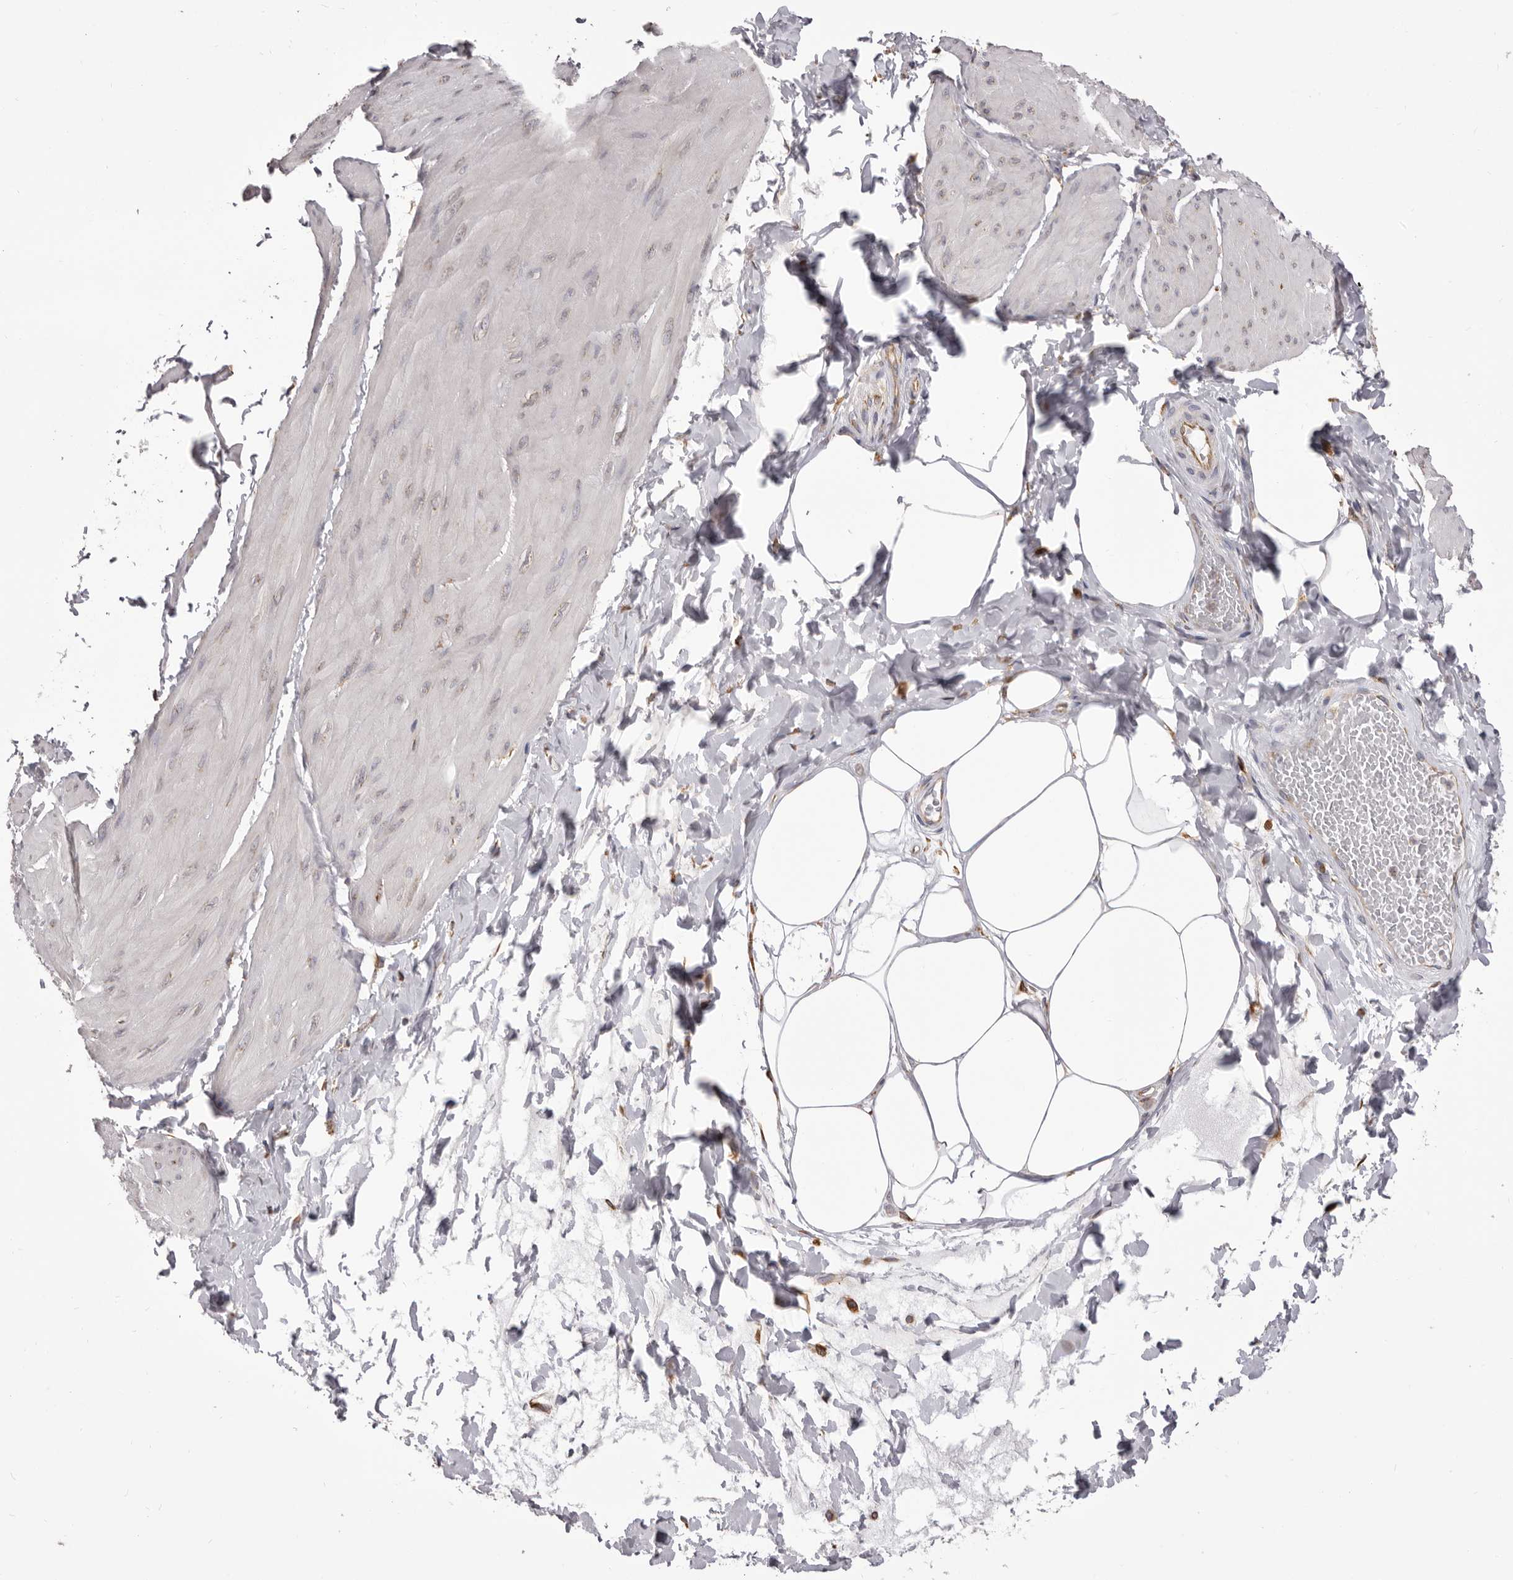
{"staining": {"intensity": "negative", "quantity": "none", "location": "none"}, "tissue": "smooth muscle", "cell_type": "Smooth muscle cells", "image_type": "normal", "snomed": [{"axis": "morphology", "description": "Urothelial carcinoma, High grade"}, {"axis": "topography", "description": "Urinary bladder"}], "caption": "High magnification brightfield microscopy of unremarkable smooth muscle stained with DAB (3,3'-diaminobenzidine) (brown) and counterstained with hematoxylin (blue): smooth muscle cells show no significant staining. (DAB (3,3'-diaminobenzidine) IHC visualized using brightfield microscopy, high magnification).", "gene": "QRSL1", "patient": {"sex": "male", "age": 46}}